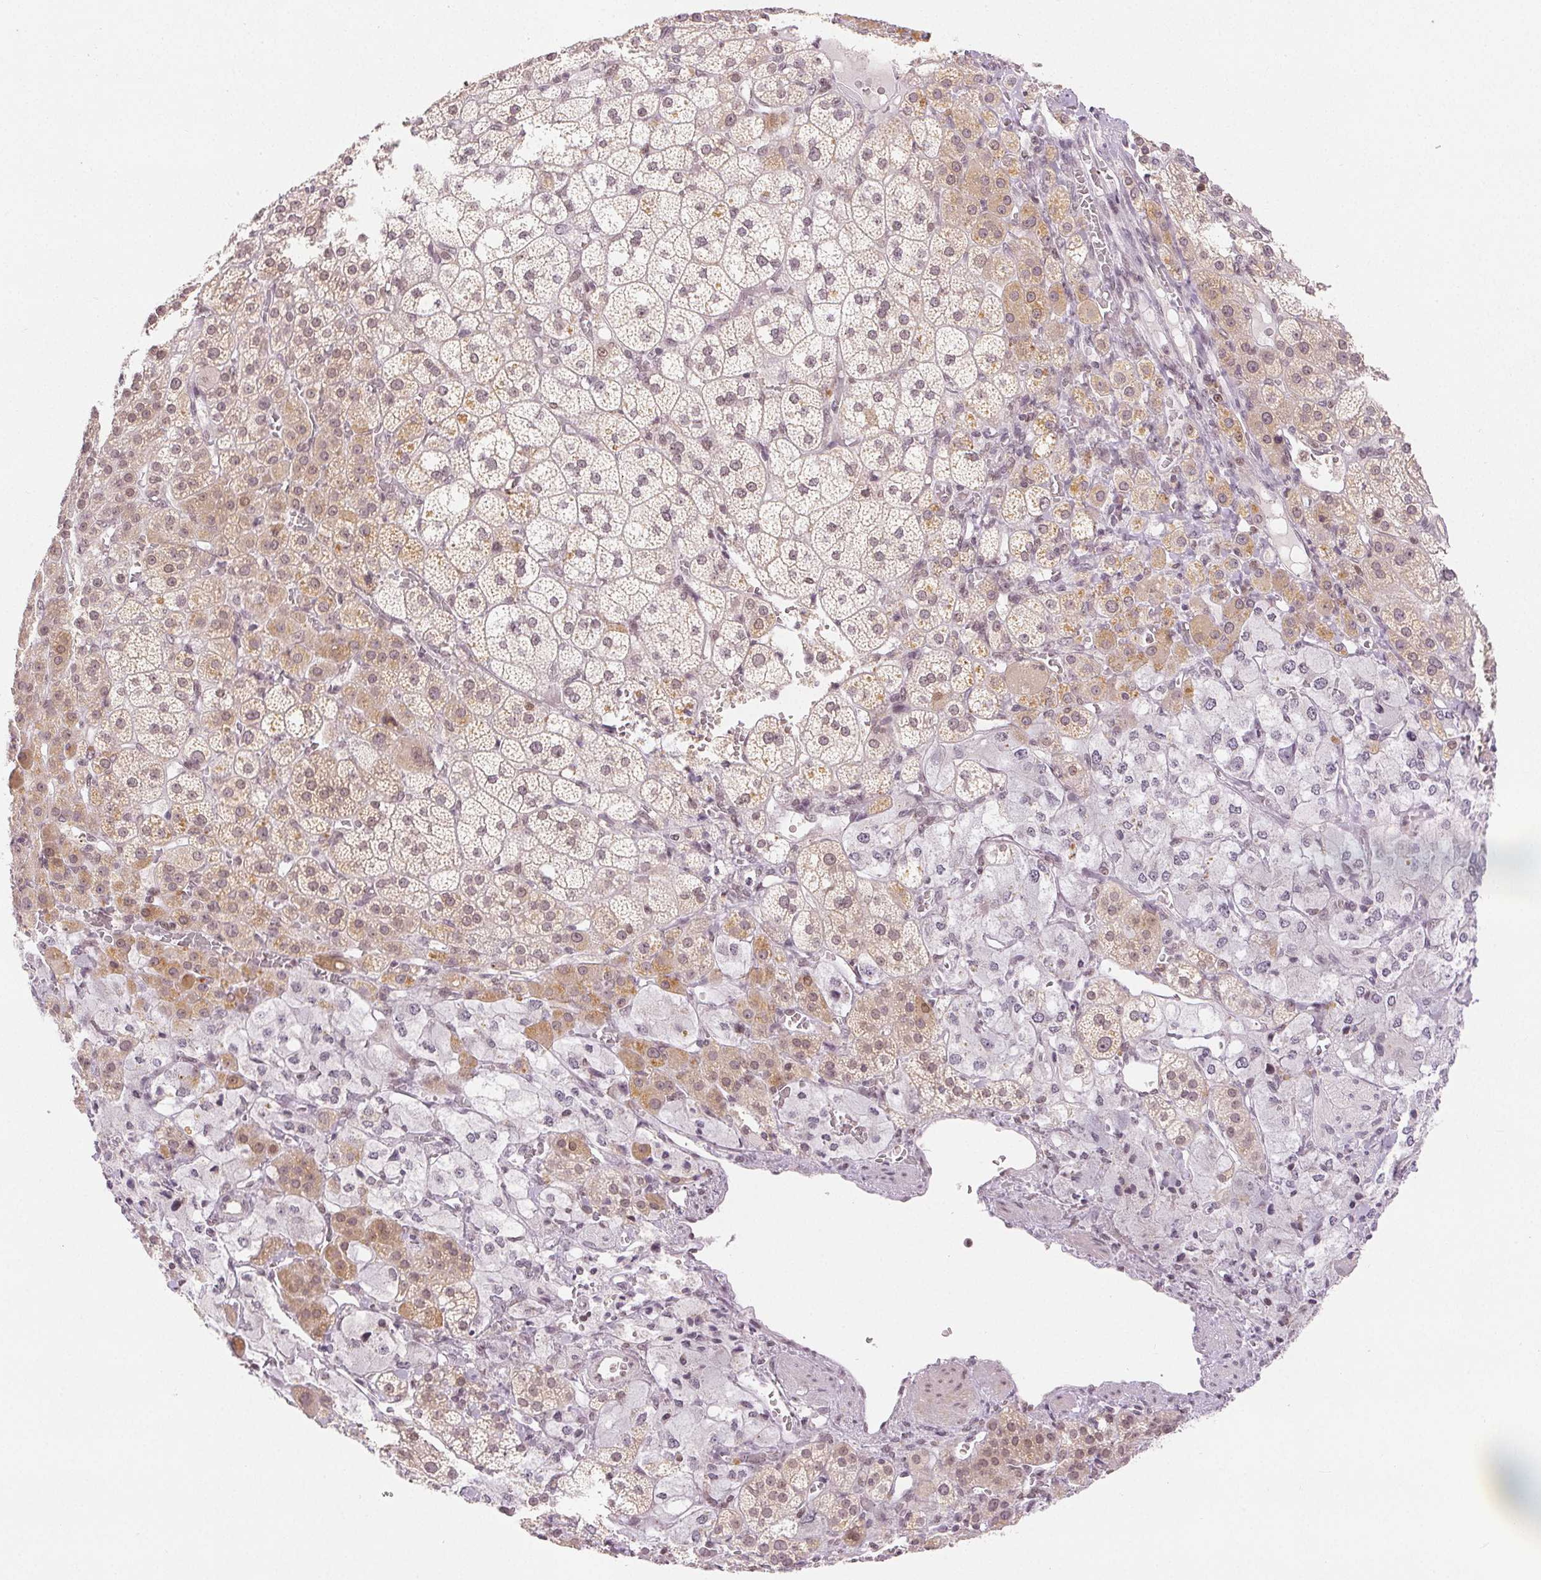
{"staining": {"intensity": "weak", "quantity": "<25%", "location": "nuclear"}, "tissue": "adrenal gland", "cell_type": "Glandular cells", "image_type": "normal", "snomed": [{"axis": "morphology", "description": "Normal tissue, NOS"}, {"axis": "topography", "description": "Adrenal gland"}], "caption": "The micrograph shows no significant expression in glandular cells of adrenal gland. (Immunohistochemistry (ihc), brightfield microscopy, high magnification).", "gene": "DEK", "patient": {"sex": "female", "age": 60}}